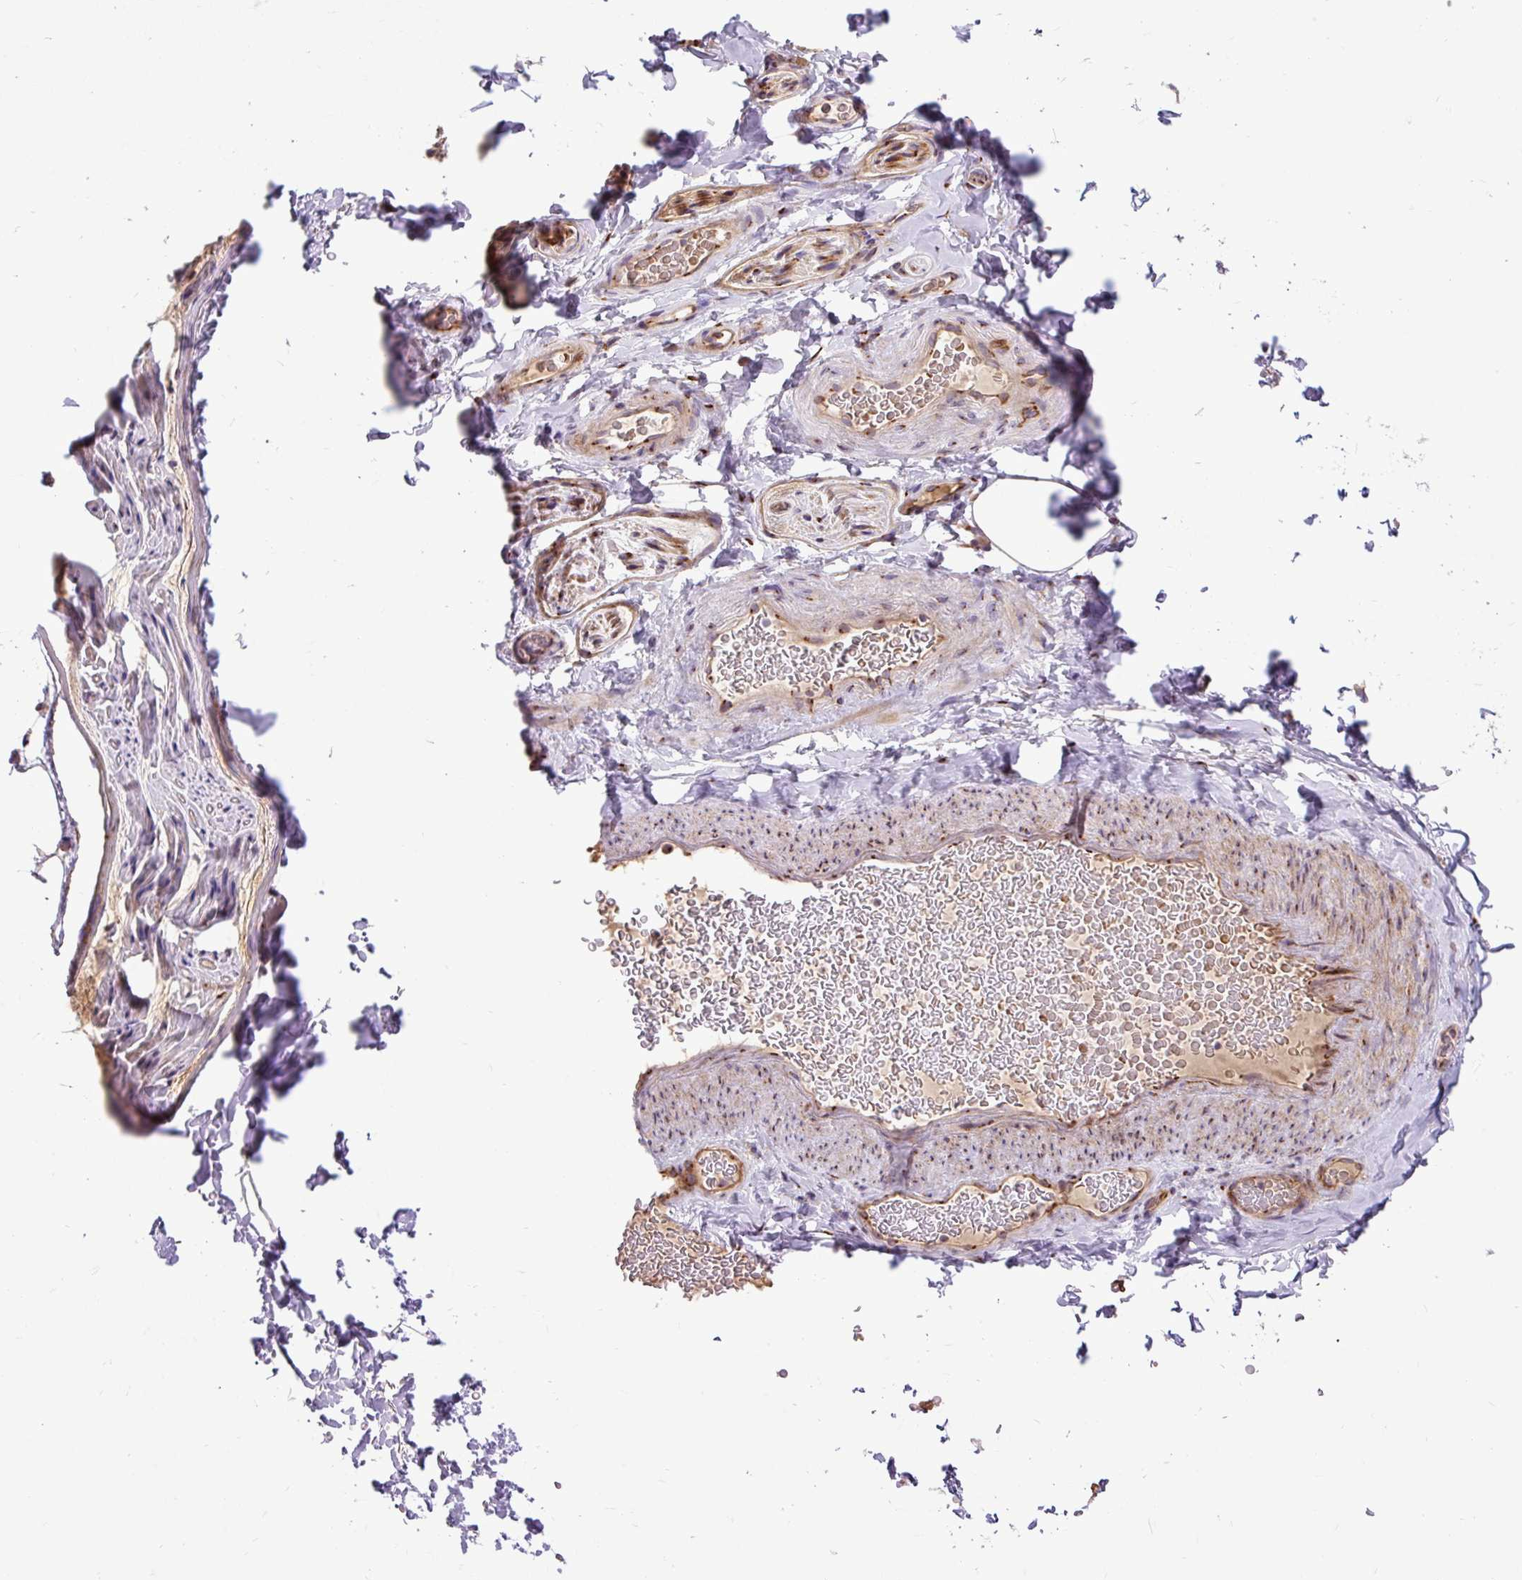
{"staining": {"intensity": "weak", "quantity": "25%-75%", "location": "cytoplasmic/membranous"}, "tissue": "adipose tissue", "cell_type": "Adipocytes", "image_type": "normal", "snomed": [{"axis": "morphology", "description": "Normal tissue, NOS"}, {"axis": "topography", "description": "Vascular tissue"}, {"axis": "topography", "description": "Peripheral nerve tissue"}], "caption": "Protein staining of unremarkable adipose tissue exhibits weak cytoplasmic/membranous expression in about 25%-75% of adipocytes.", "gene": "MSMP", "patient": {"sex": "male", "age": 41}}